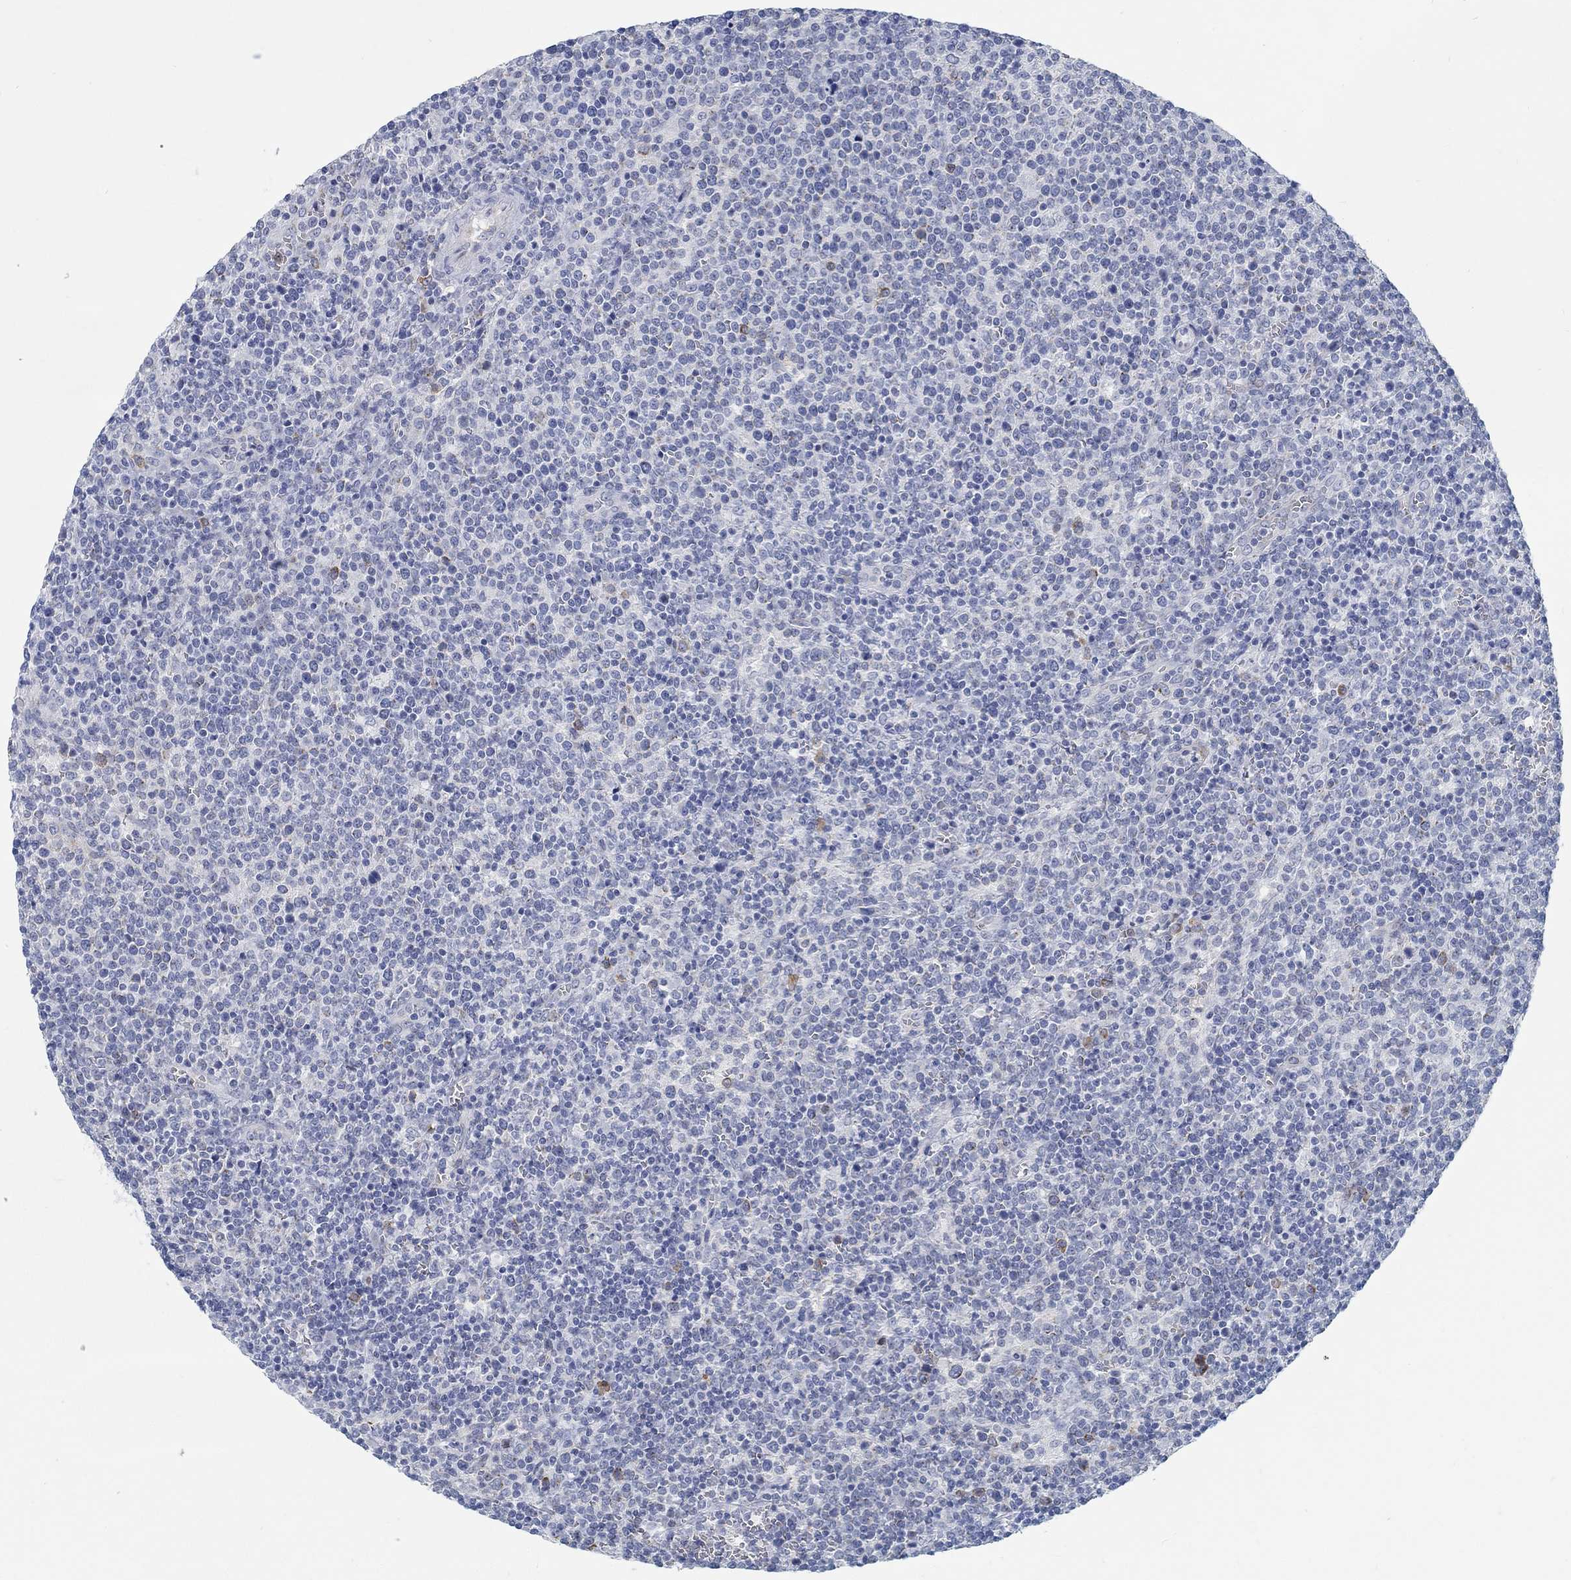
{"staining": {"intensity": "negative", "quantity": "none", "location": "none"}, "tissue": "lymphoma", "cell_type": "Tumor cells", "image_type": "cancer", "snomed": [{"axis": "morphology", "description": "Malignant lymphoma, non-Hodgkin's type, High grade"}, {"axis": "topography", "description": "Lymph node"}], "caption": "Histopathology image shows no significant protein staining in tumor cells of lymphoma.", "gene": "TEKT4", "patient": {"sex": "male", "age": 61}}